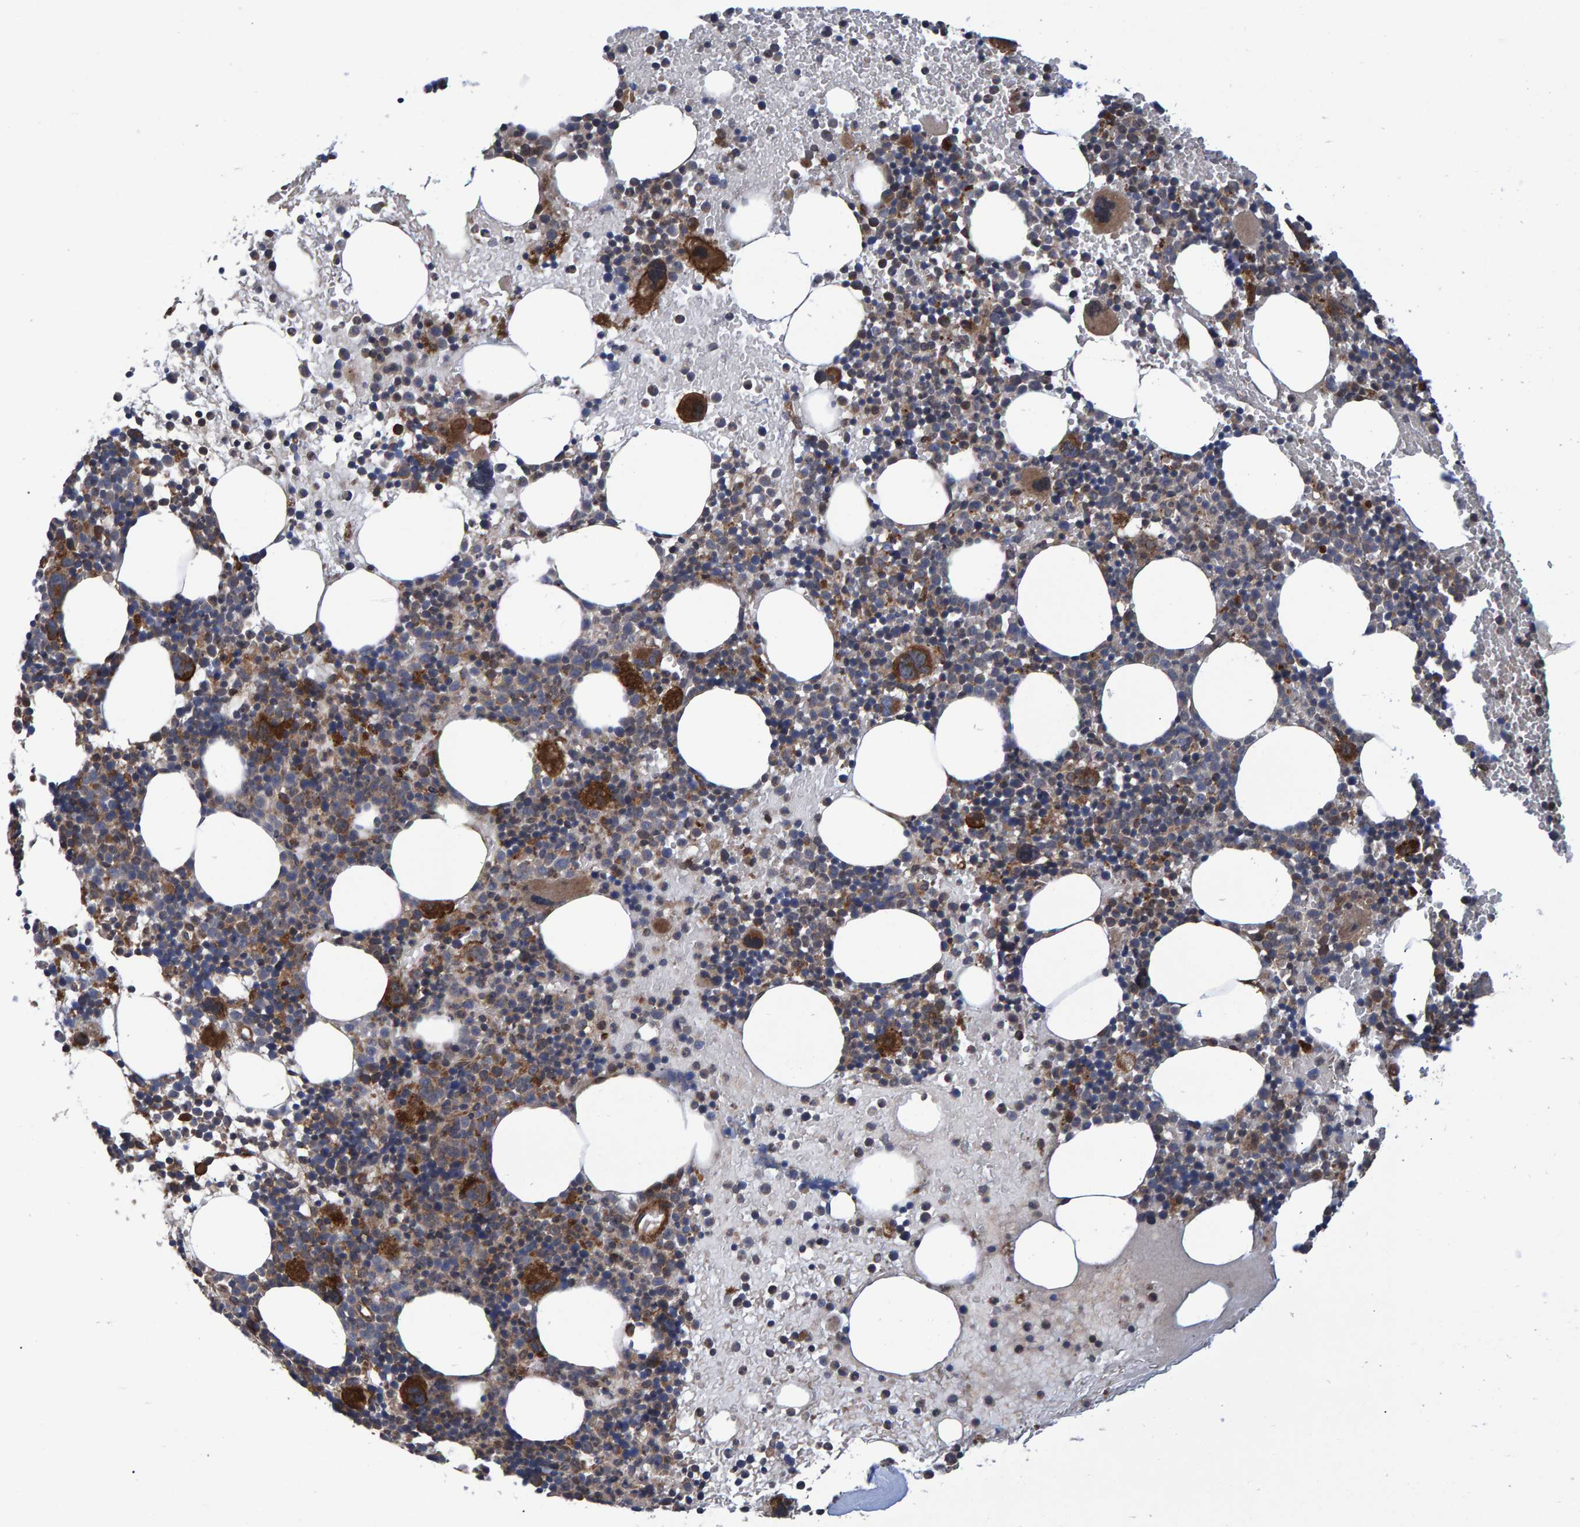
{"staining": {"intensity": "strong", "quantity": "<25%", "location": "cytoplasmic/membranous"}, "tissue": "bone marrow", "cell_type": "Hematopoietic cells", "image_type": "normal", "snomed": [{"axis": "morphology", "description": "Normal tissue, NOS"}, {"axis": "morphology", "description": "Inflammation, NOS"}, {"axis": "topography", "description": "Bone marrow"}], "caption": "High-magnification brightfield microscopy of benign bone marrow stained with DAB (3,3'-diaminobenzidine) (brown) and counterstained with hematoxylin (blue). hematopoietic cells exhibit strong cytoplasmic/membranous staining is identified in approximately<25% of cells. The staining is performed using DAB (3,3'-diaminobenzidine) brown chromogen to label protein expression. The nuclei are counter-stained blue using hematoxylin.", "gene": "ATP6V1H", "patient": {"sex": "male", "age": 78}}